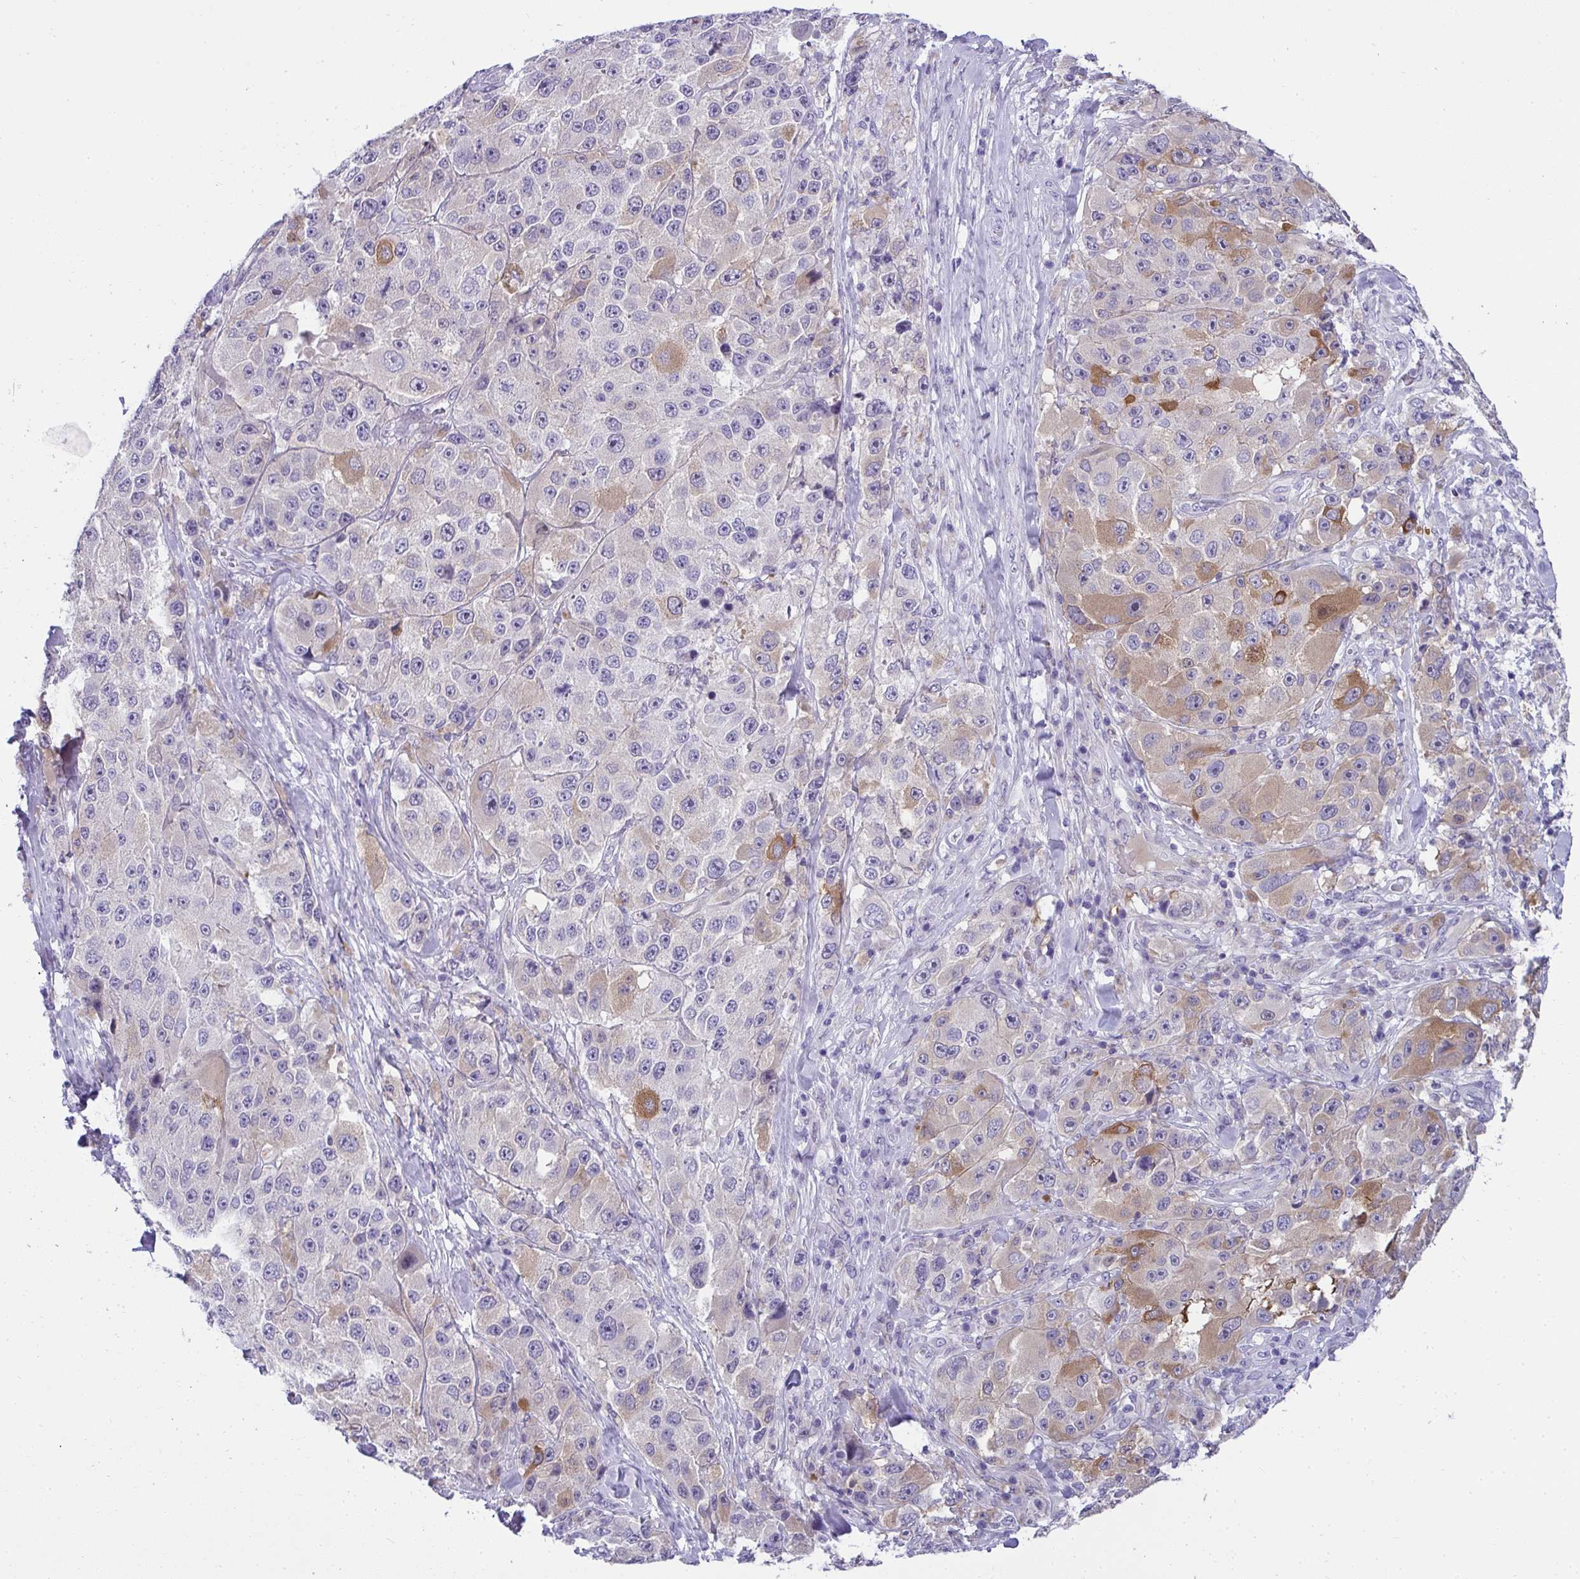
{"staining": {"intensity": "moderate", "quantity": "<25%", "location": "cytoplasmic/membranous"}, "tissue": "melanoma", "cell_type": "Tumor cells", "image_type": "cancer", "snomed": [{"axis": "morphology", "description": "Malignant melanoma, Metastatic site"}, {"axis": "topography", "description": "Lymph node"}], "caption": "This is an image of immunohistochemistry staining of malignant melanoma (metastatic site), which shows moderate staining in the cytoplasmic/membranous of tumor cells.", "gene": "AK5", "patient": {"sex": "male", "age": 62}}